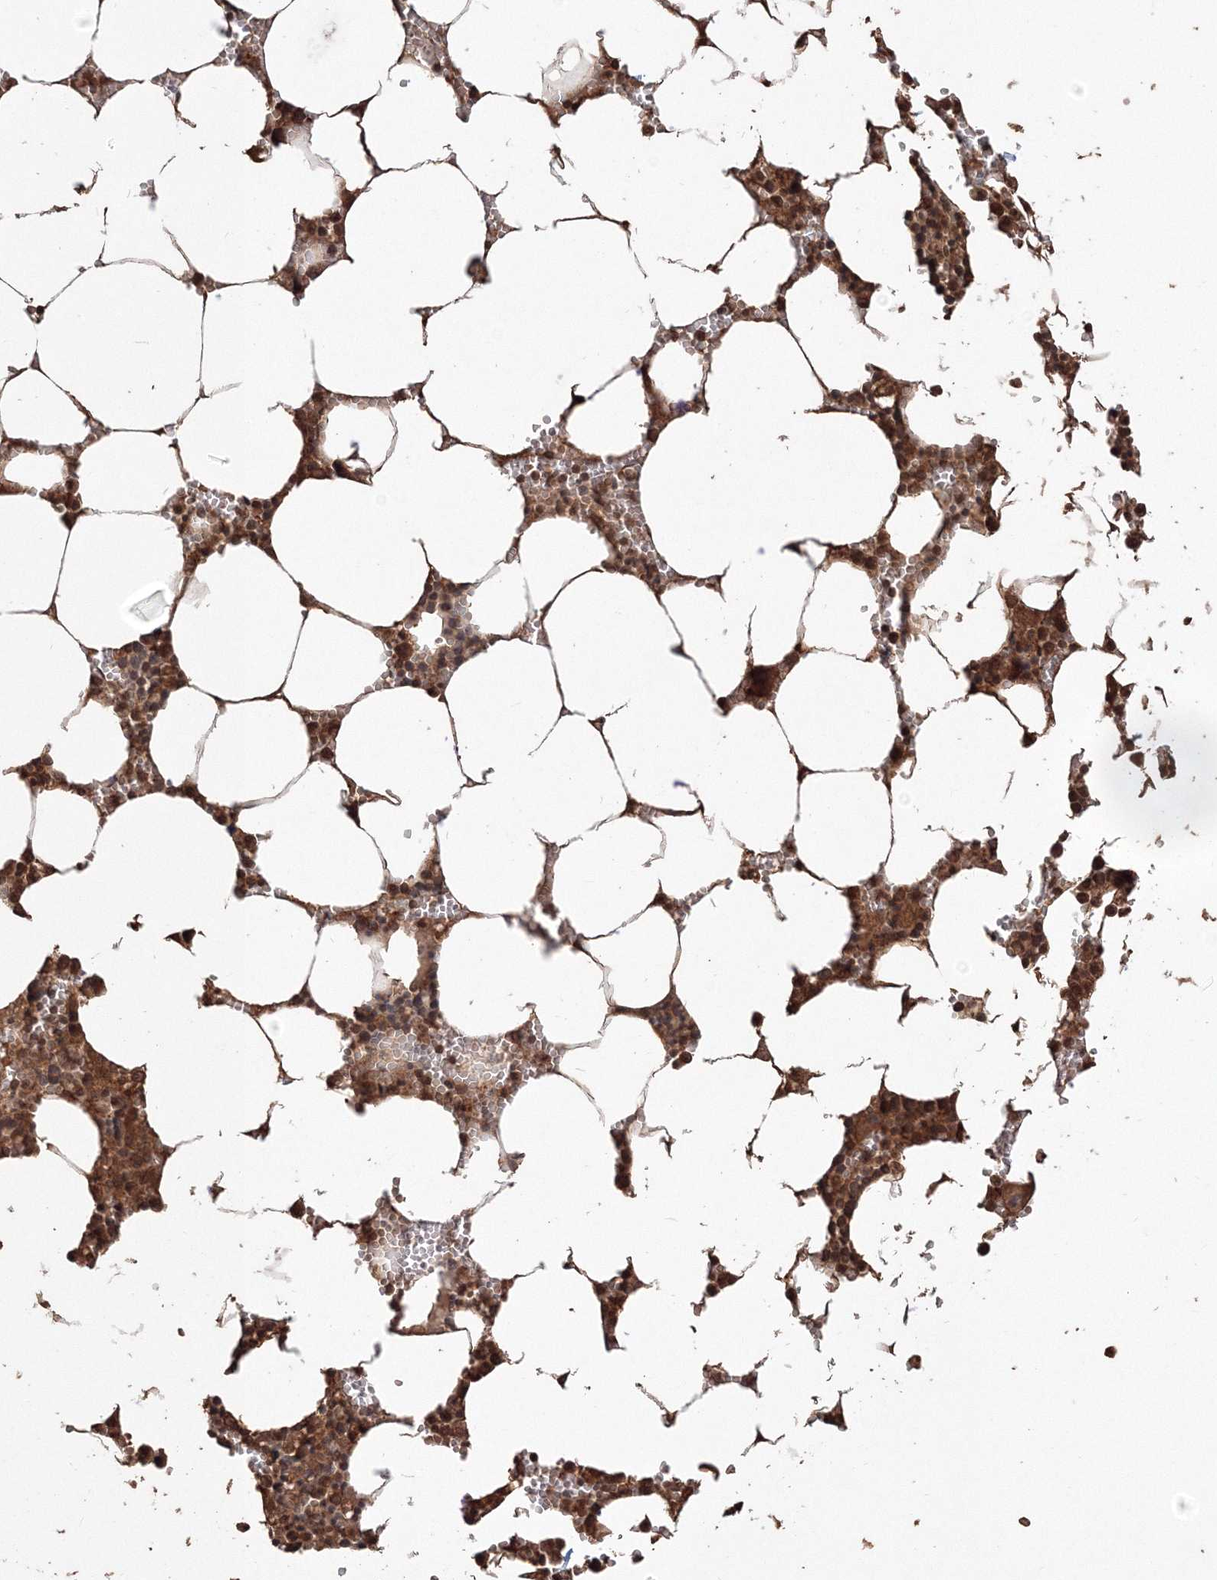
{"staining": {"intensity": "moderate", "quantity": ">75%", "location": "cytoplasmic/membranous,nuclear"}, "tissue": "bone marrow", "cell_type": "Hematopoietic cells", "image_type": "normal", "snomed": [{"axis": "morphology", "description": "Normal tissue, NOS"}, {"axis": "topography", "description": "Bone marrow"}], "caption": "This histopathology image exhibits benign bone marrow stained with immunohistochemistry to label a protein in brown. The cytoplasmic/membranous,nuclear of hematopoietic cells show moderate positivity for the protein. Nuclei are counter-stained blue.", "gene": "CCDC122", "patient": {"sex": "male", "age": 70}}